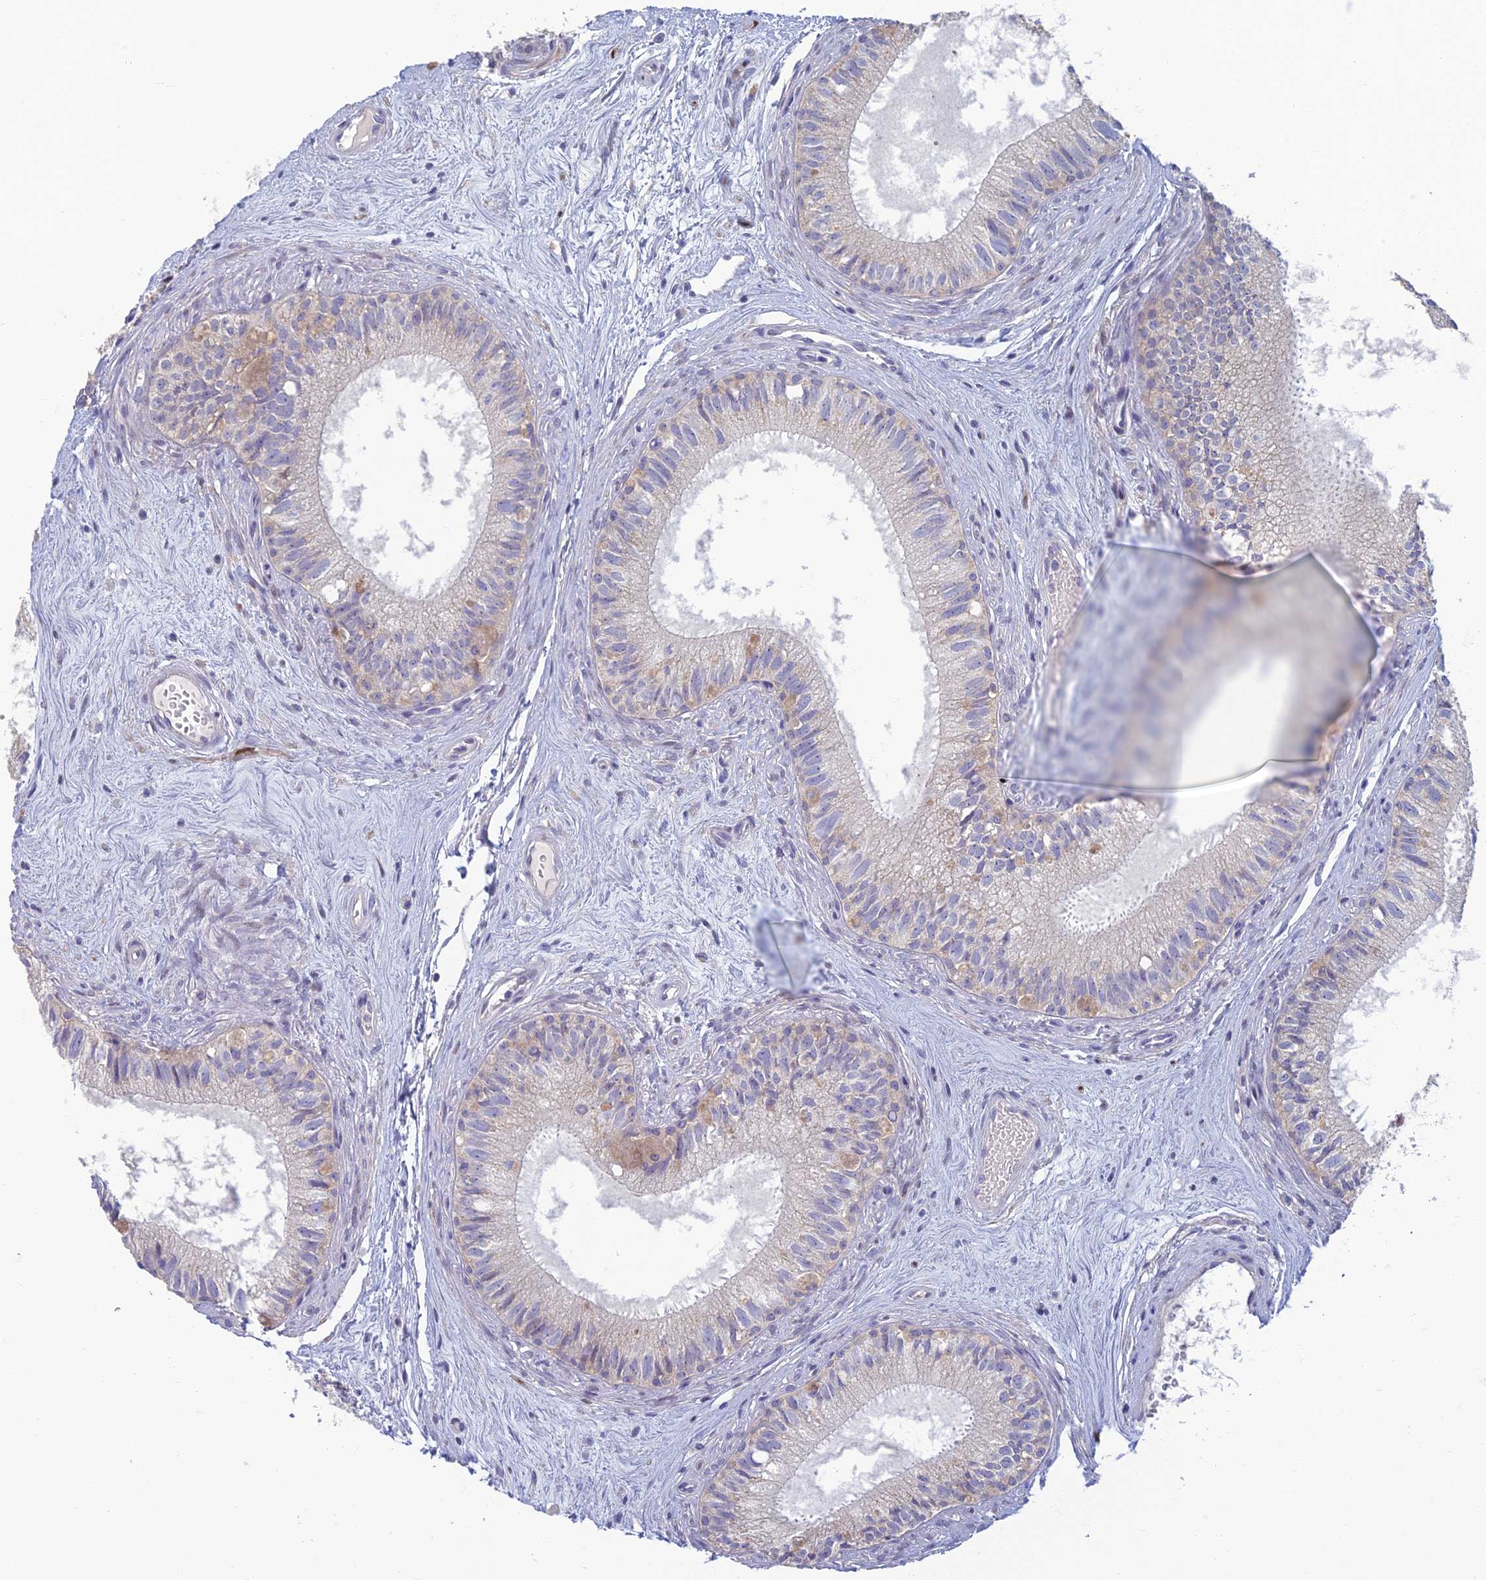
{"staining": {"intensity": "negative", "quantity": "none", "location": "none"}, "tissue": "epididymis", "cell_type": "Glandular cells", "image_type": "normal", "snomed": [{"axis": "morphology", "description": "Normal tissue, NOS"}, {"axis": "topography", "description": "Epididymis"}], "caption": "Human epididymis stained for a protein using immunohistochemistry (IHC) exhibits no positivity in glandular cells.", "gene": "NEURL1", "patient": {"sex": "male", "age": 71}}